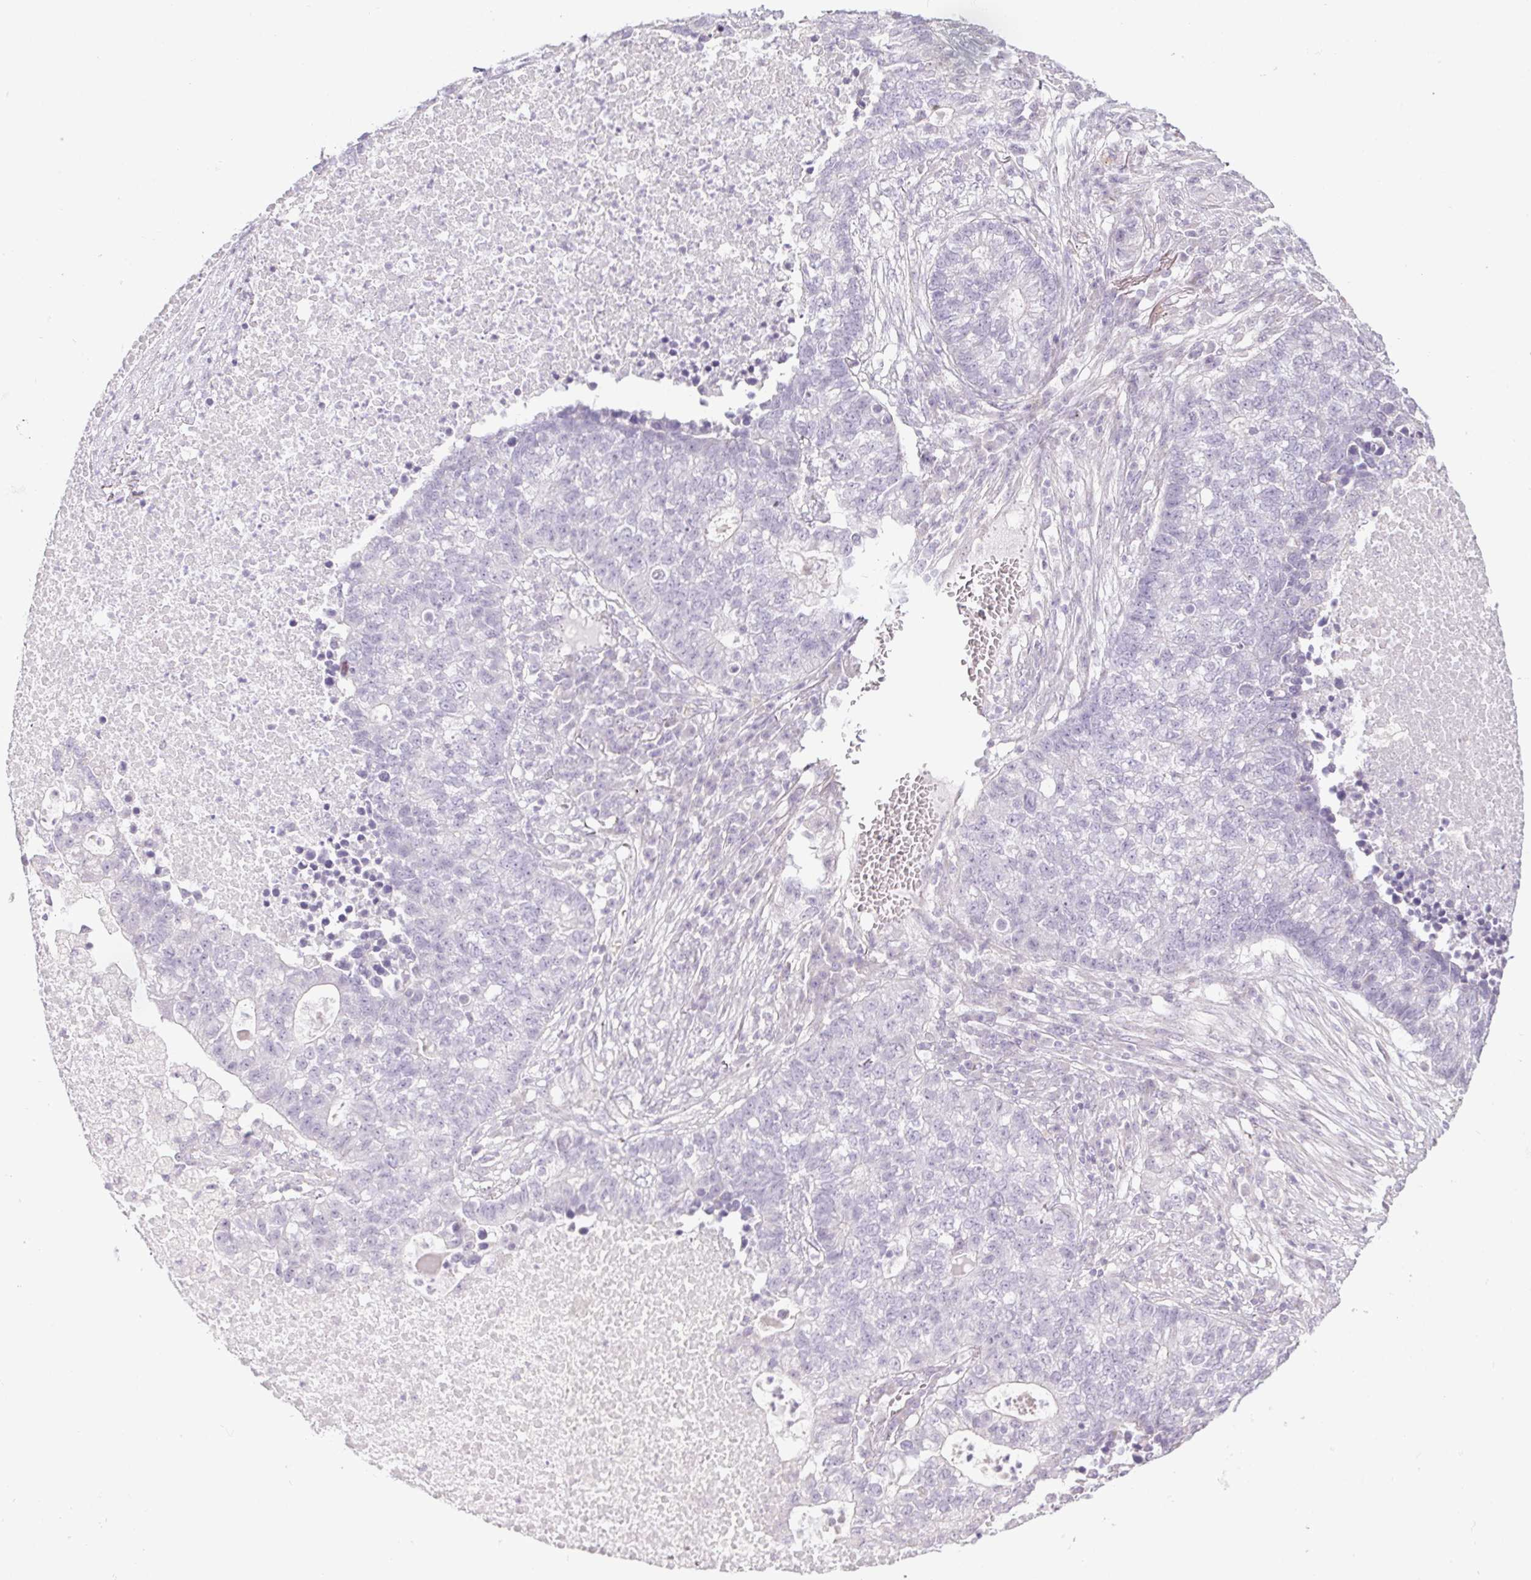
{"staining": {"intensity": "negative", "quantity": "none", "location": "none"}, "tissue": "lung cancer", "cell_type": "Tumor cells", "image_type": "cancer", "snomed": [{"axis": "morphology", "description": "Adenocarcinoma, NOS"}, {"axis": "topography", "description": "Lung"}], "caption": "Adenocarcinoma (lung) stained for a protein using IHC displays no expression tumor cells.", "gene": "CTCFL", "patient": {"sex": "male", "age": 57}}